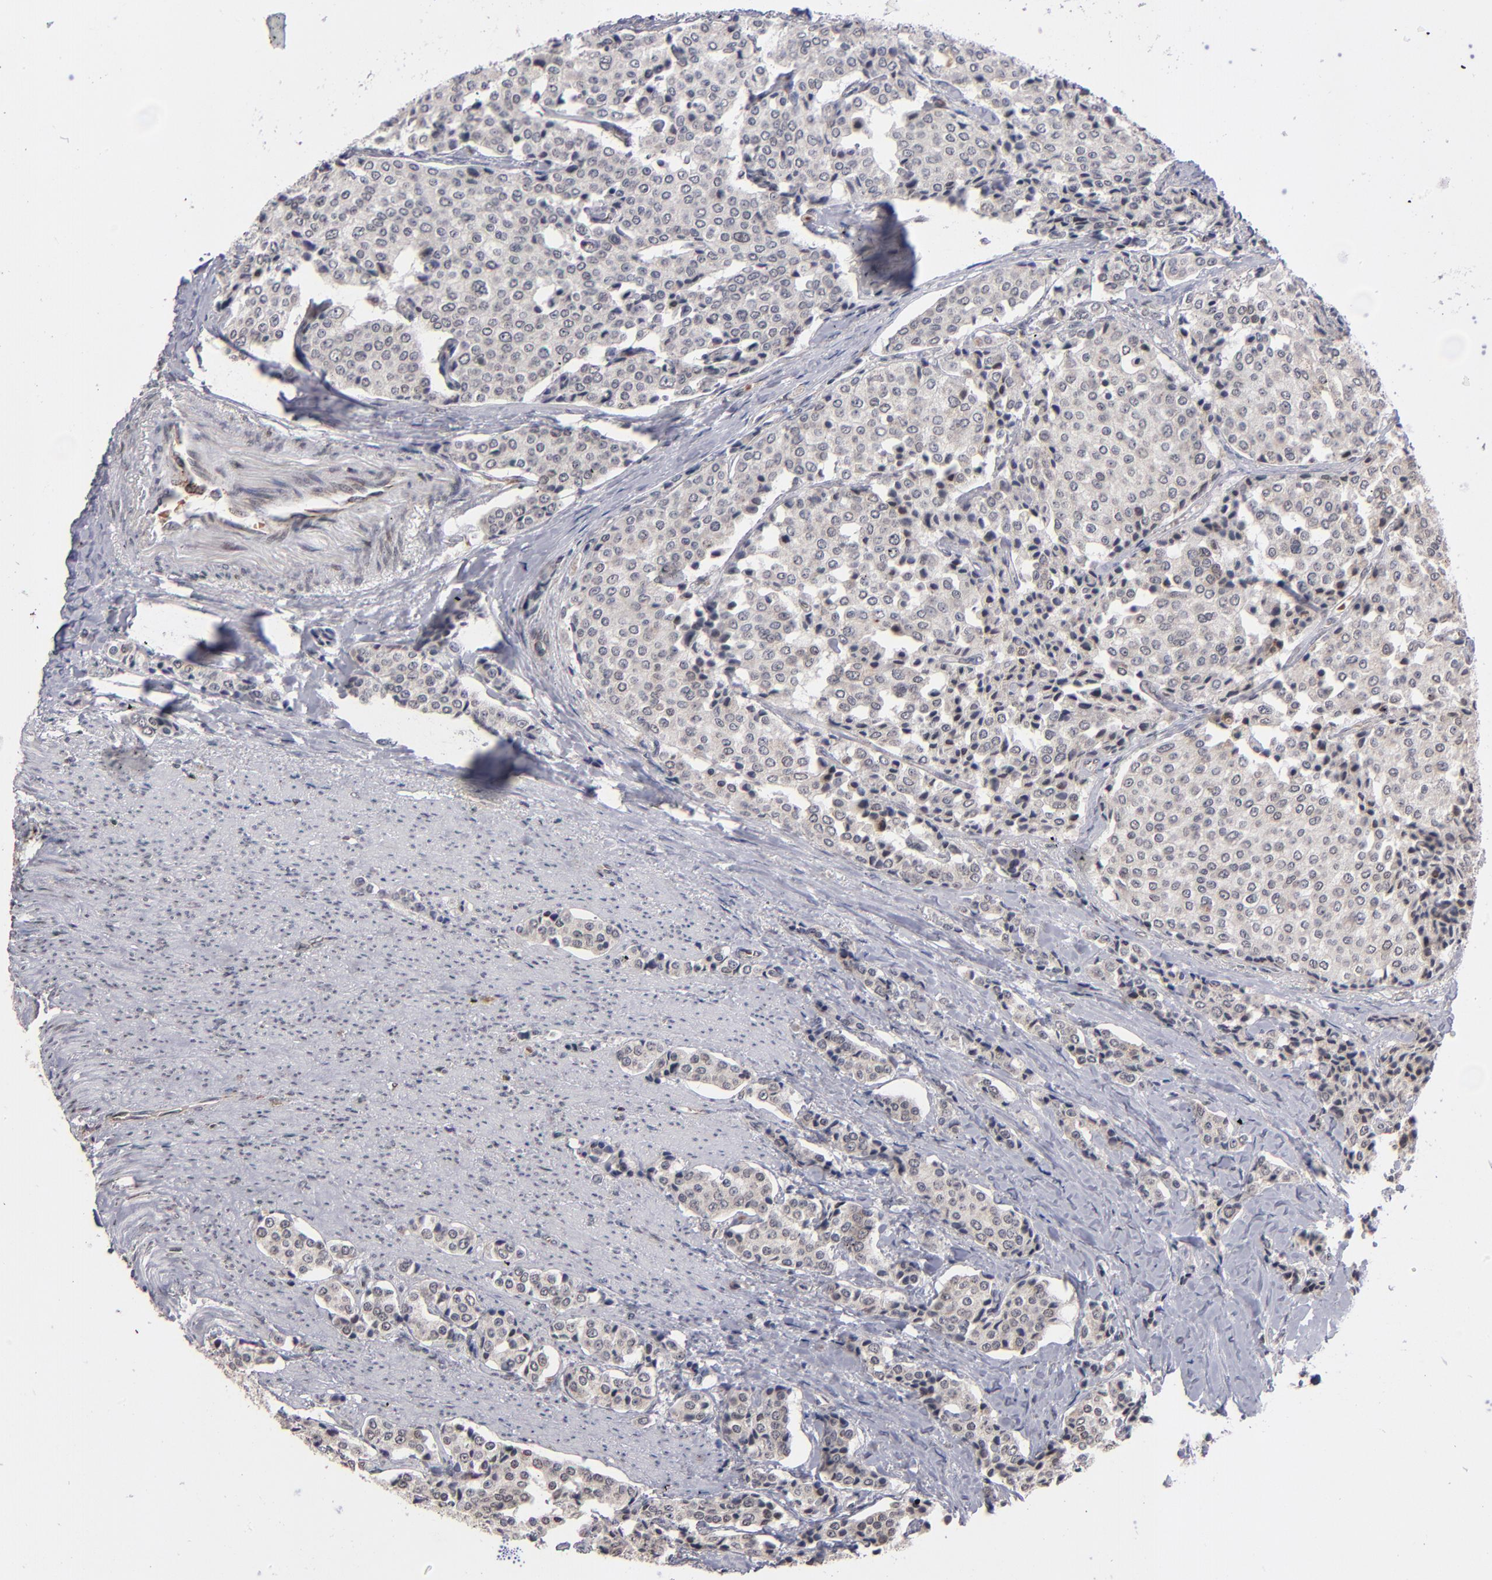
{"staining": {"intensity": "weak", "quantity": "25%-75%", "location": "cytoplasmic/membranous,nuclear"}, "tissue": "carcinoid", "cell_type": "Tumor cells", "image_type": "cancer", "snomed": [{"axis": "morphology", "description": "Carcinoid, malignant, NOS"}, {"axis": "topography", "description": "Colon"}], "caption": "Carcinoid stained with a brown dye exhibits weak cytoplasmic/membranous and nuclear positive positivity in about 25%-75% of tumor cells.", "gene": "ODF2", "patient": {"sex": "female", "age": 61}}